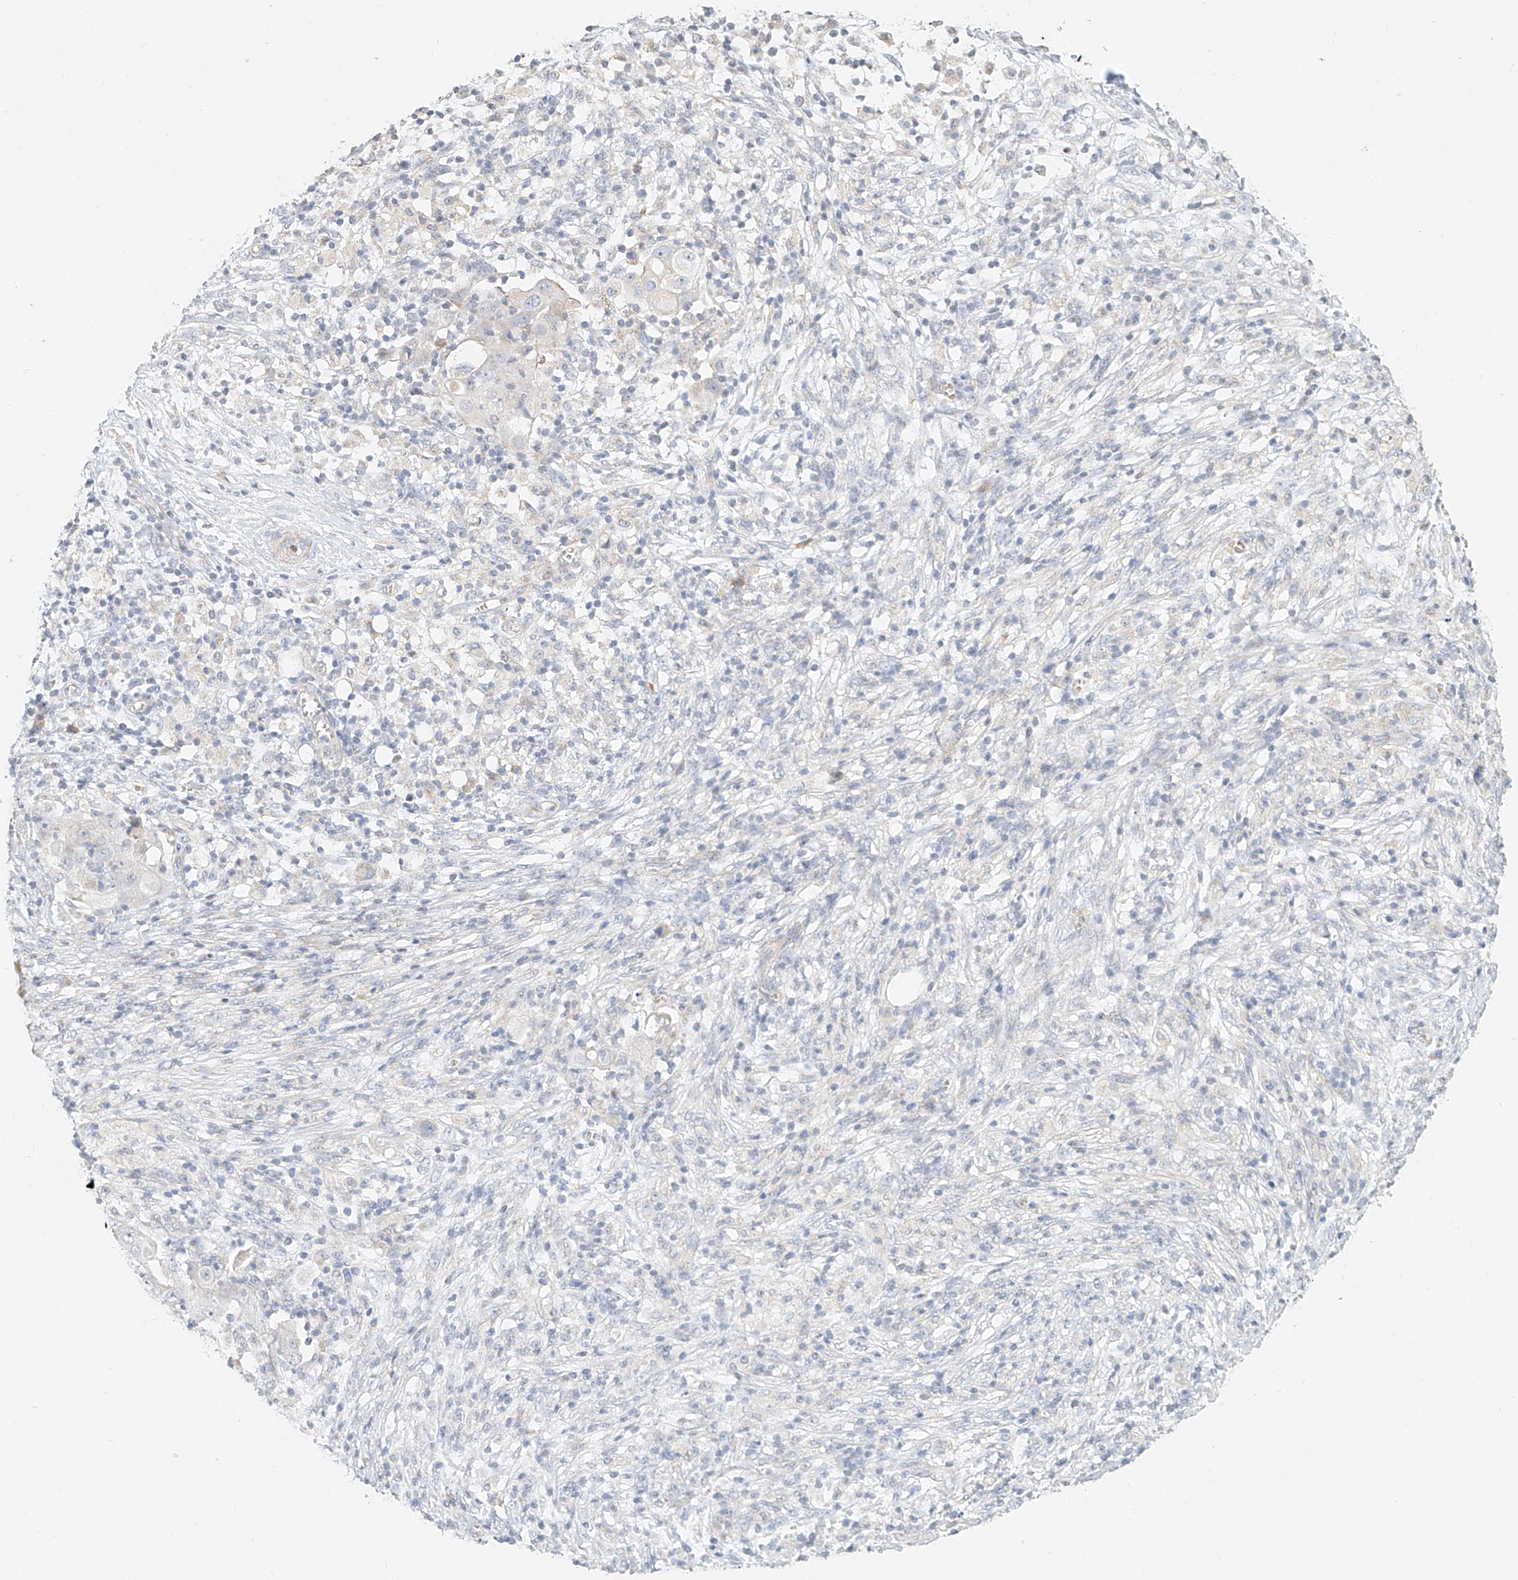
{"staining": {"intensity": "negative", "quantity": "none", "location": "none"}, "tissue": "ovarian cancer", "cell_type": "Tumor cells", "image_type": "cancer", "snomed": [{"axis": "morphology", "description": "Carcinoma, endometroid"}, {"axis": "topography", "description": "Ovary"}], "caption": "Ovarian endometroid carcinoma stained for a protein using immunohistochemistry (IHC) shows no staining tumor cells.", "gene": "CXorf58", "patient": {"sex": "female", "age": 42}}